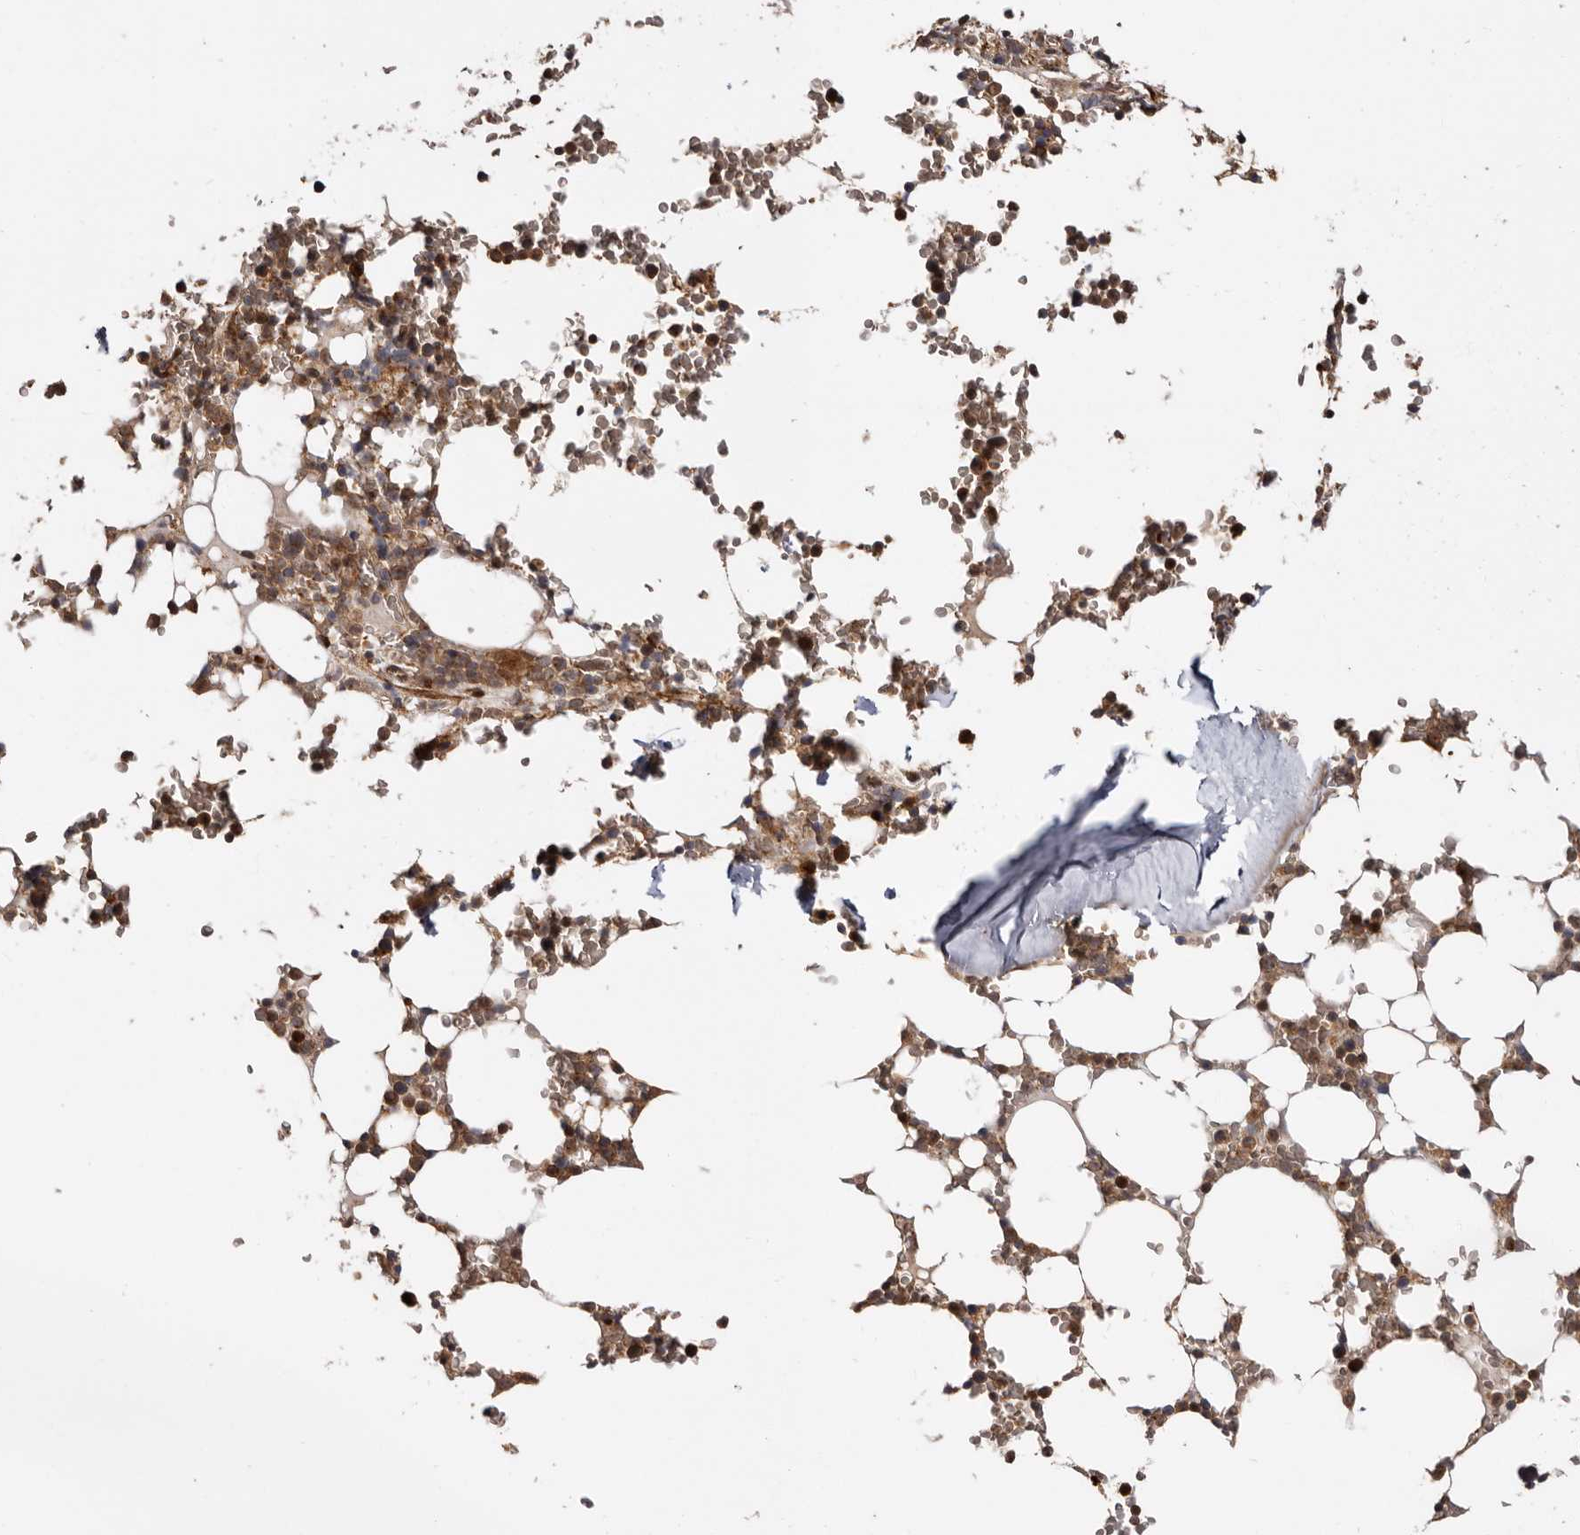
{"staining": {"intensity": "moderate", "quantity": ">75%", "location": "cytoplasmic/membranous"}, "tissue": "bone marrow", "cell_type": "Hematopoietic cells", "image_type": "normal", "snomed": [{"axis": "morphology", "description": "Normal tissue, NOS"}, {"axis": "topography", "description": "Bone marrow"}], "caption": "Moderate cytoplasmic/membranous protein staining is identified in approximately >75% of hematopoietic cells in bone marrow.", "gene": "GPR27", "patient": {"sex": "male", "age": 58}}